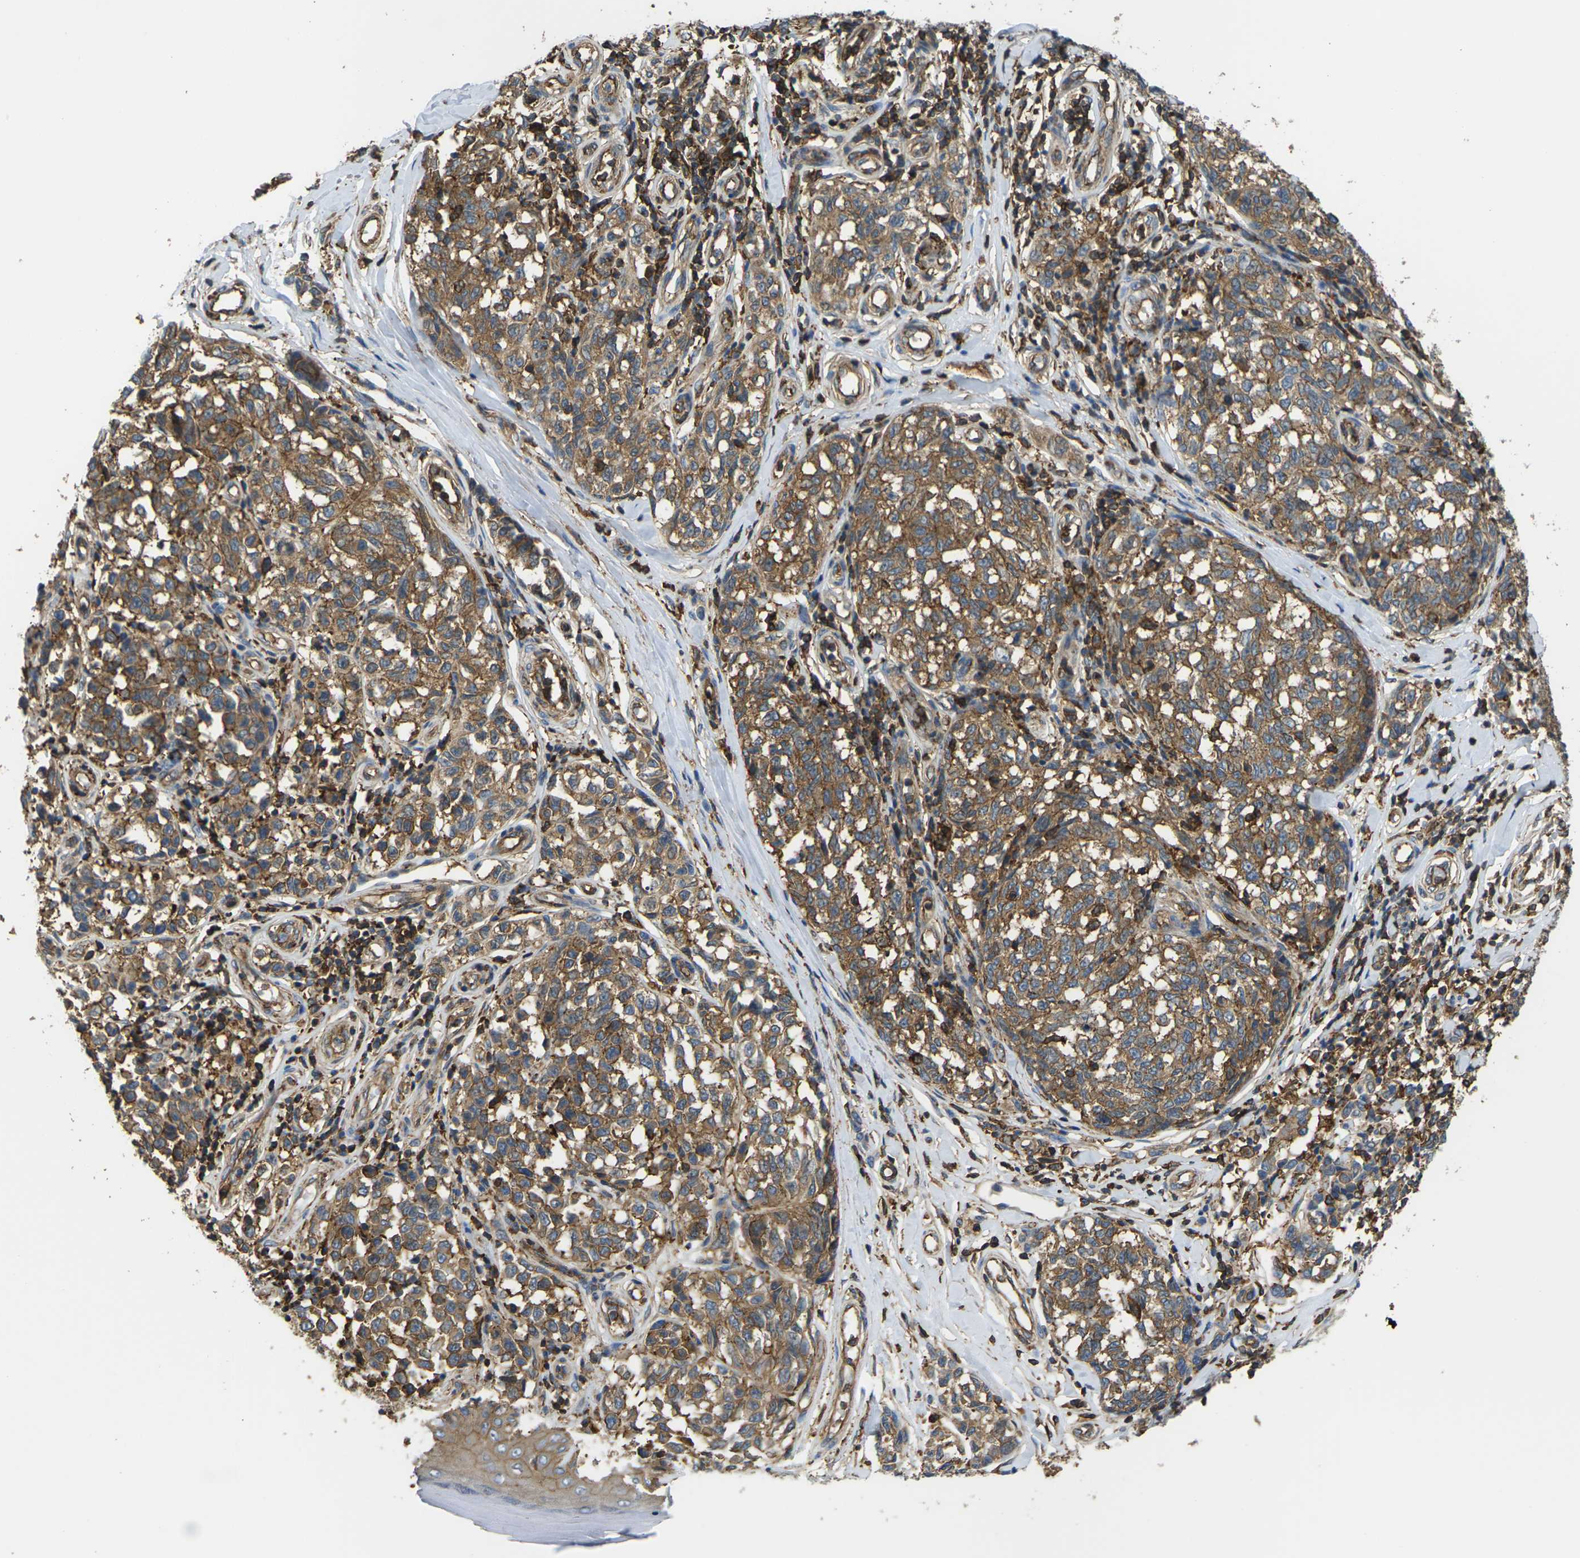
{"staining": {"intensity": "moderate", "quantity": ">75%", "location": "cytoplasmic/membranous"}, "tissue": "melanoma", "cell_type": "Tumor cells", "image_type": "cancer", "snomed": [{"axis": "morphology", "description": "Malignant melanoma, NOS"}, {"axis": "topography", "description": "Skin"}], "caption": "Immunohistochemical staining of malignant melanoma demonstrates medium levels of moderate cytoplasmic/membranous protein expression in about >75% of tumor cells.", "gene": "IQGAP1", "patient": {"sex": "female", "age": 64}}